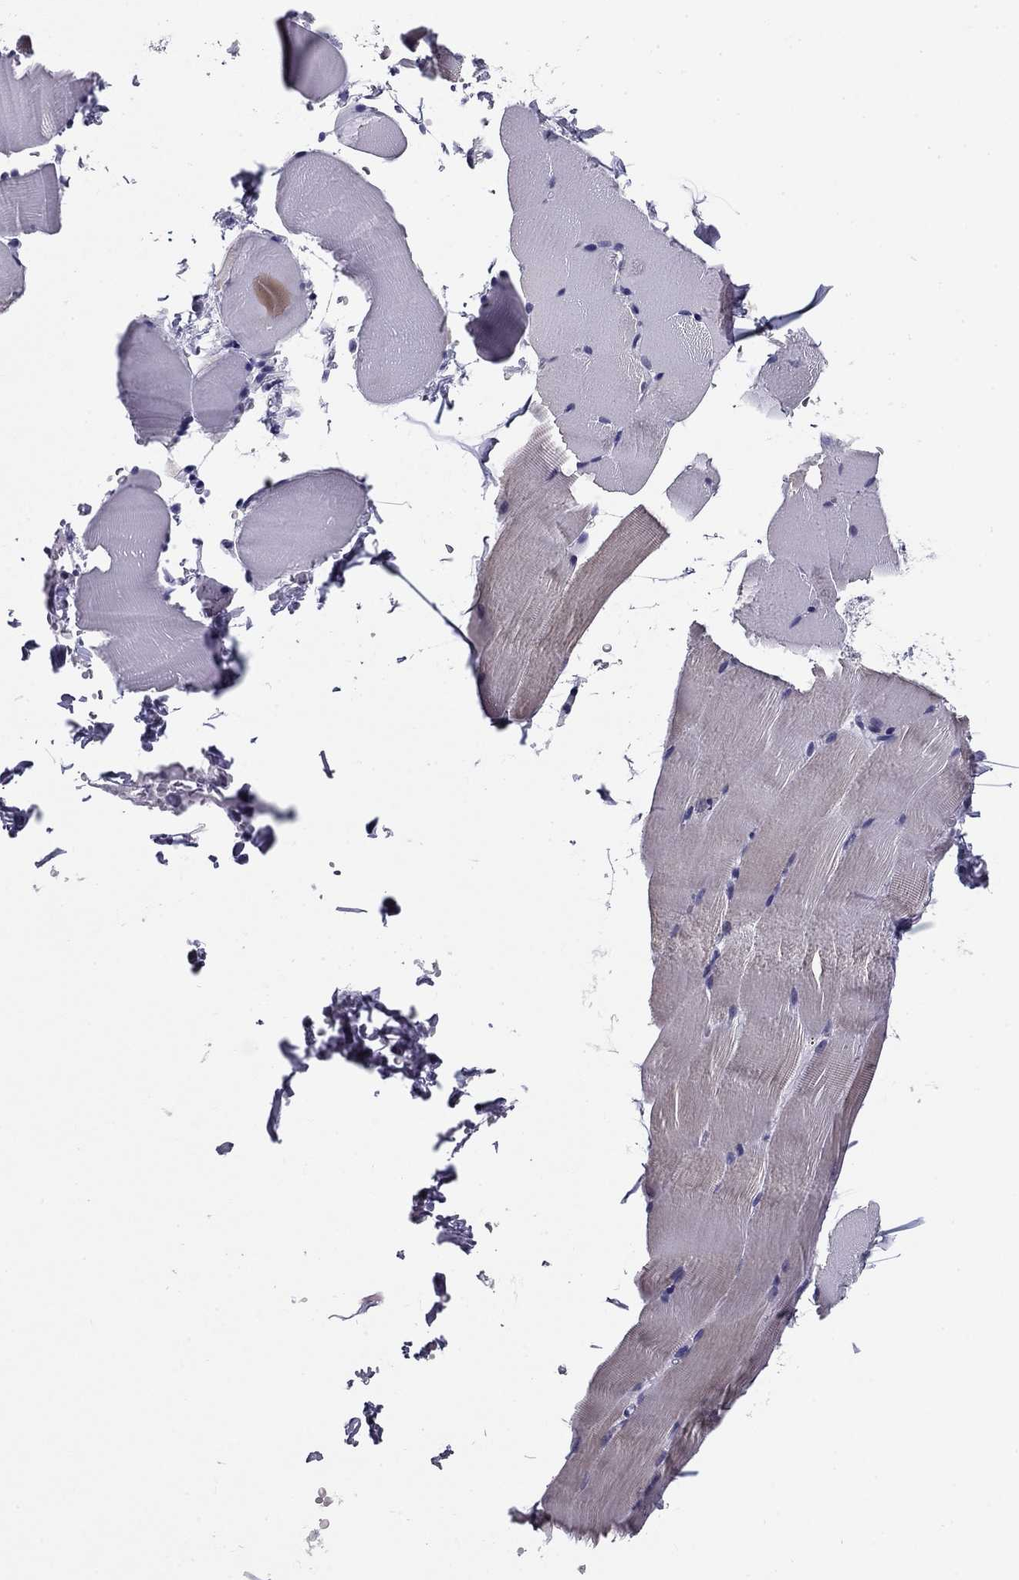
{"staining": {"intensity": "weak", "quantity": "25%-75%", "location": "cytoplasmic/membranous"}, "tissue": "skeletal muscle", "cell_type": "Myocytes", "image_type": "normal", "snomed": [{"axis": "morphology", "description": "Normal tissue, NOS"}, {"axis": "topography", "description": "Skeletal muscle"}], "caption": "Myocytes show low levels of weak cytoplasmic/membranous staining in about 25%-75% of cells in normal skeletal muscle.", "gene": "TMED3", "patient": {"sex": "female", "age": 37}}